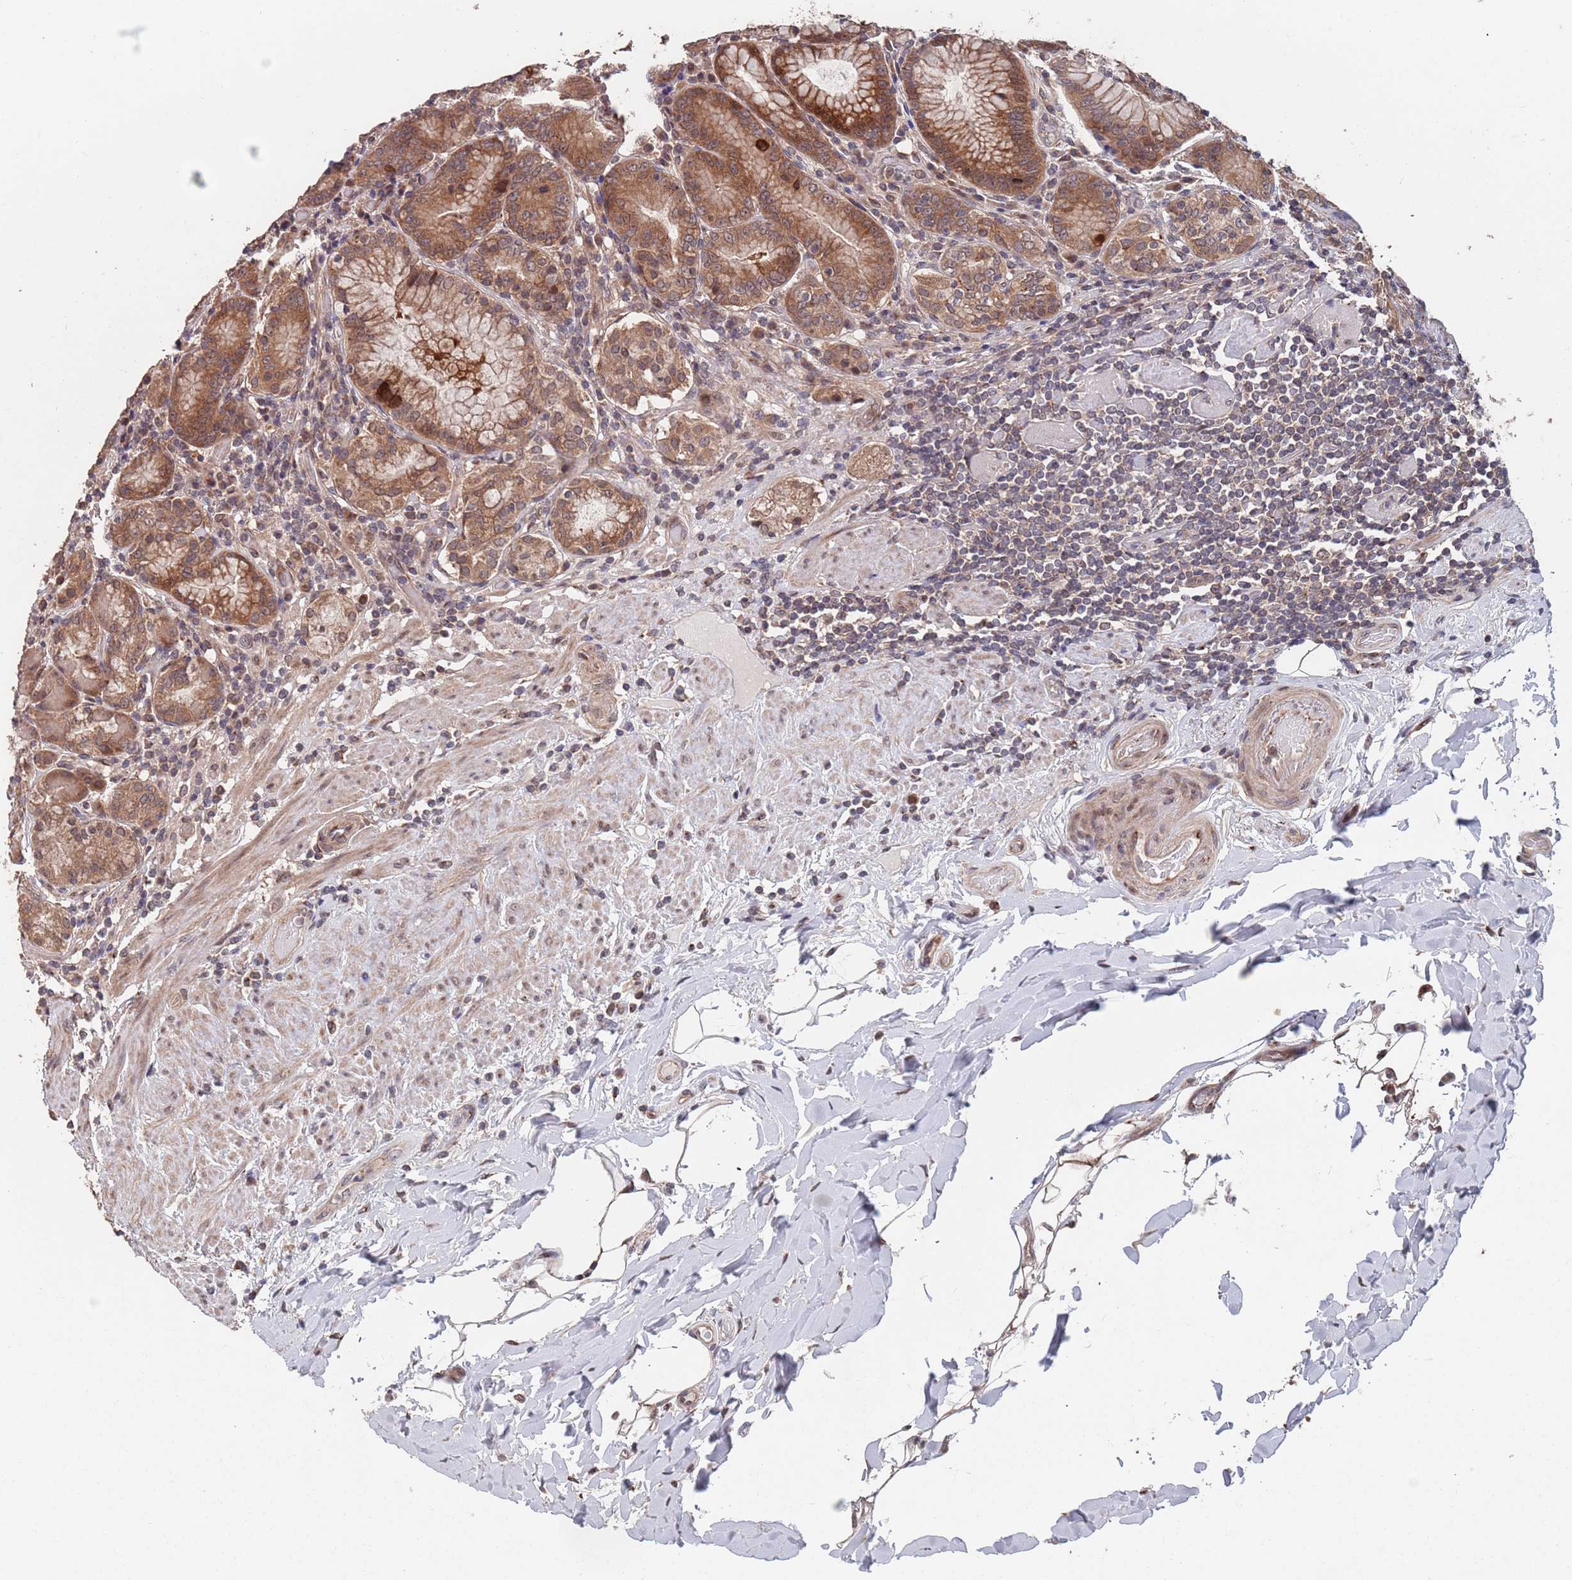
{"staining": {"intensity": "moderate", "quantity": ">75%", "location": "cytoplasmic/membranous,nuclear"}, "tissue": "stomach", "cell_type": "Glandular cells", "image_type": "normal", "snomed": [{"axis": "morphology", "description": "Normal tissue, NOS"}, {"axis": "topography", "description": "Stomach, upper"}, {"axis": "topography", "description": "Stomach, lower"}], "caption": "The micrograph exhibits a brown stain indicating the presence of a protein in the cytoplasmic/membranous,nuclear of glandular cells in stomach.", "gene": "UNC45A", "patient": {"sex": "female", "age": 76}}